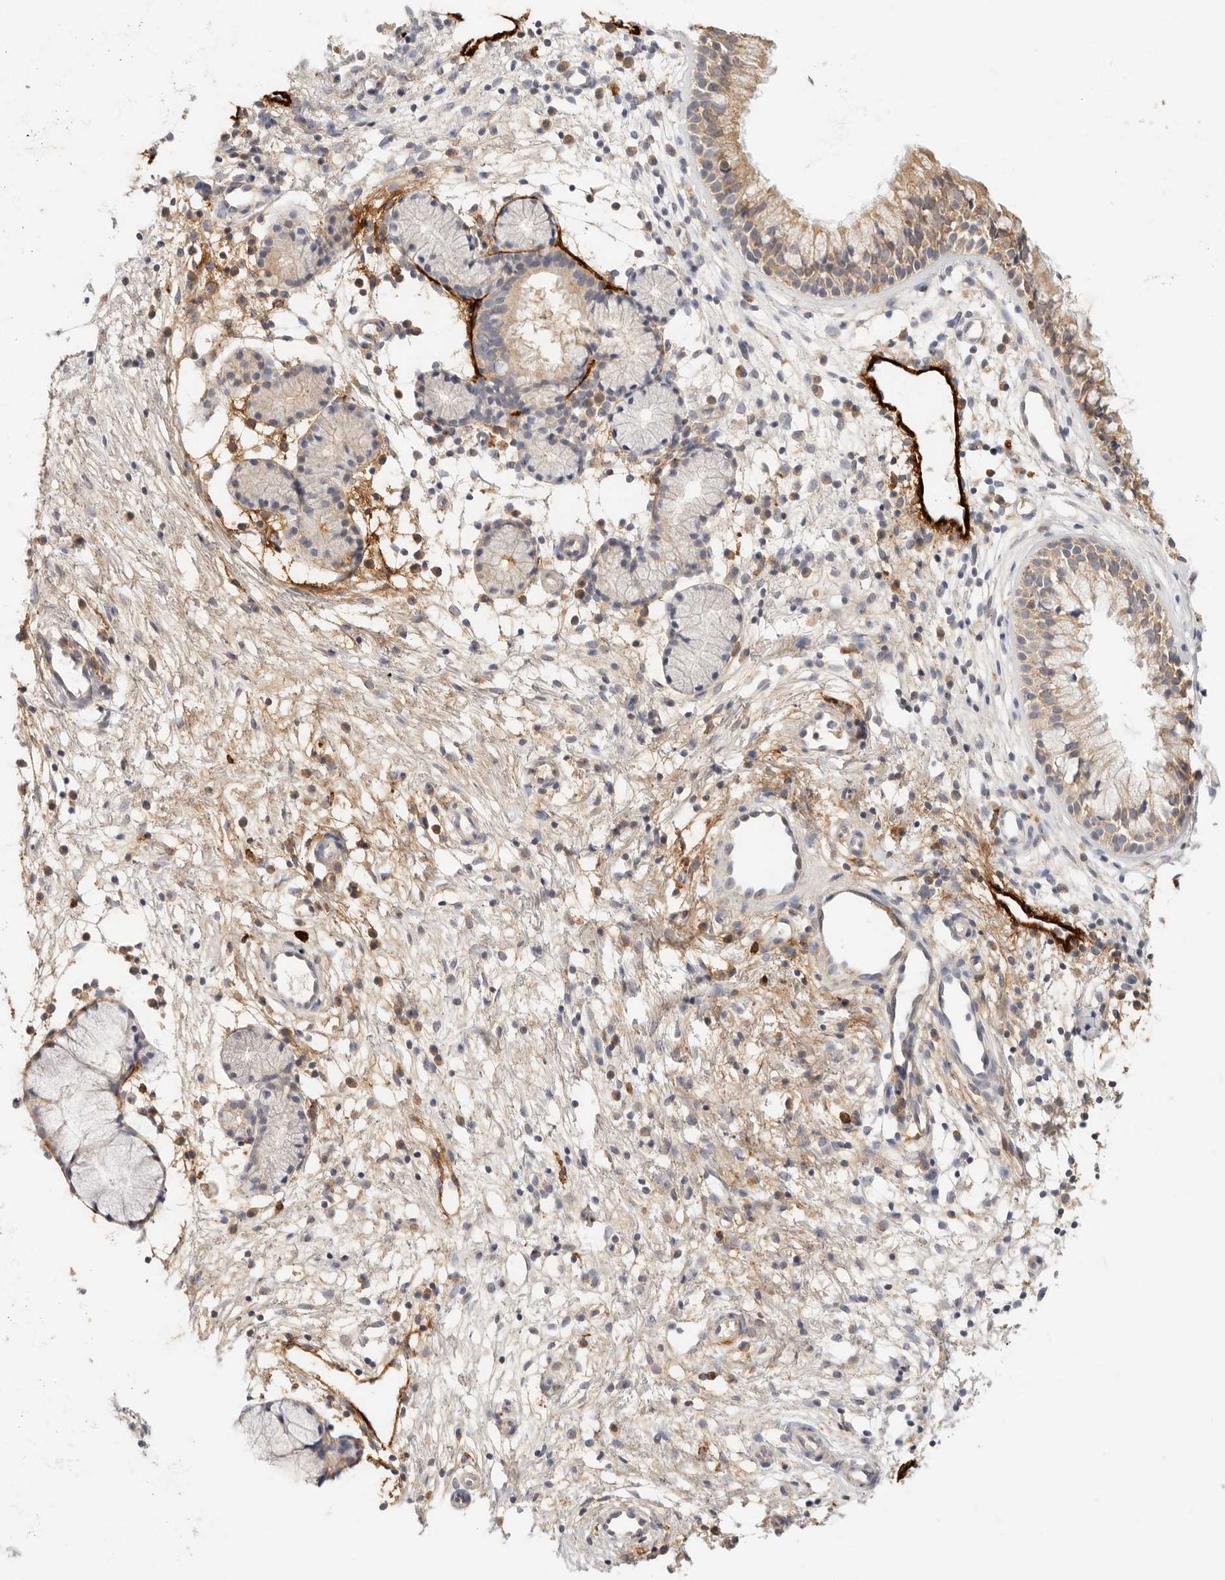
{"staining": {"intensity": "moderate", "quantity": ">75%", "location": "cytoplasmic/membranous"}, "tissue": "nasopharynx", "cell_type": "Respiratory epithelial cells", "image_type": "normal", "snomed": [{"axis": "morphology", "description": "Normal tissue, NOS"}, {"axis": "topography", "description": "Nasopharynx"}], "caption": "Unremarkable nasopharynx exhibits moderate cytoplasmic/membranous positivity in approximately >75% of respiratory epithelial cells, visualized by immunohistochemistry.", "gene": "HK2", "patient": {"sex": "male", "age": 21}}